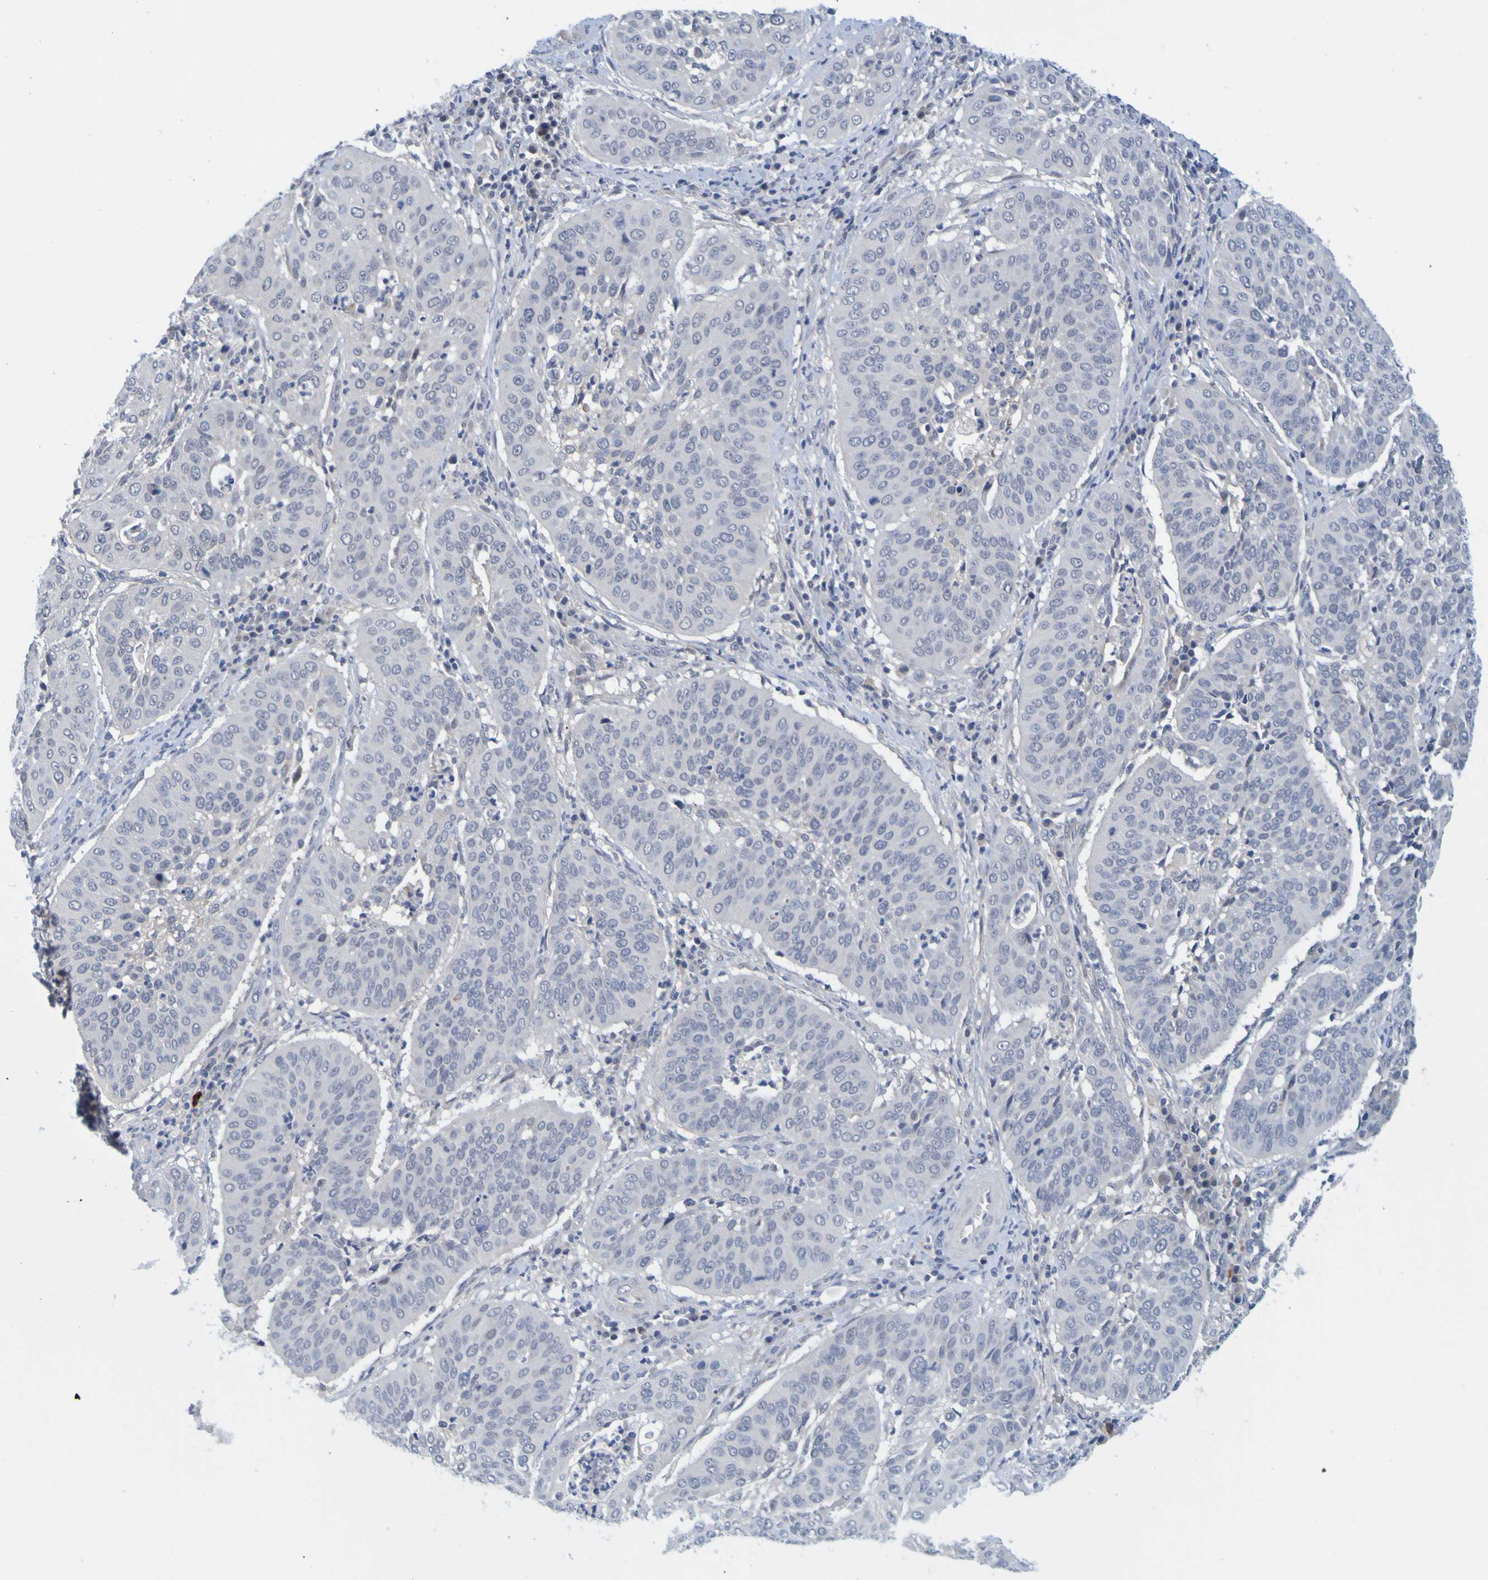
{"staining": {"intensity": "negative", "quantity": "none", "location": "none"}, "tissue": "cervical cancer", "cell_type": "Tumor cells", "image_type": "cancer", "snomed": [{"axis": "morphology", "description": "Normal tissue, NOS"}, {"axis": "morphology", "description": "Squamous cell carcinoma, NOS"}, {"axis": "topography", "description": "Cervix"}], "caption": "Immunohistochemical staining of human cervical cancer (squamous cell carcinoma) reveals no significant staining in tumor cells.", "gene": "ENDOU", "patient": {"sex": "female", "age": 39}}